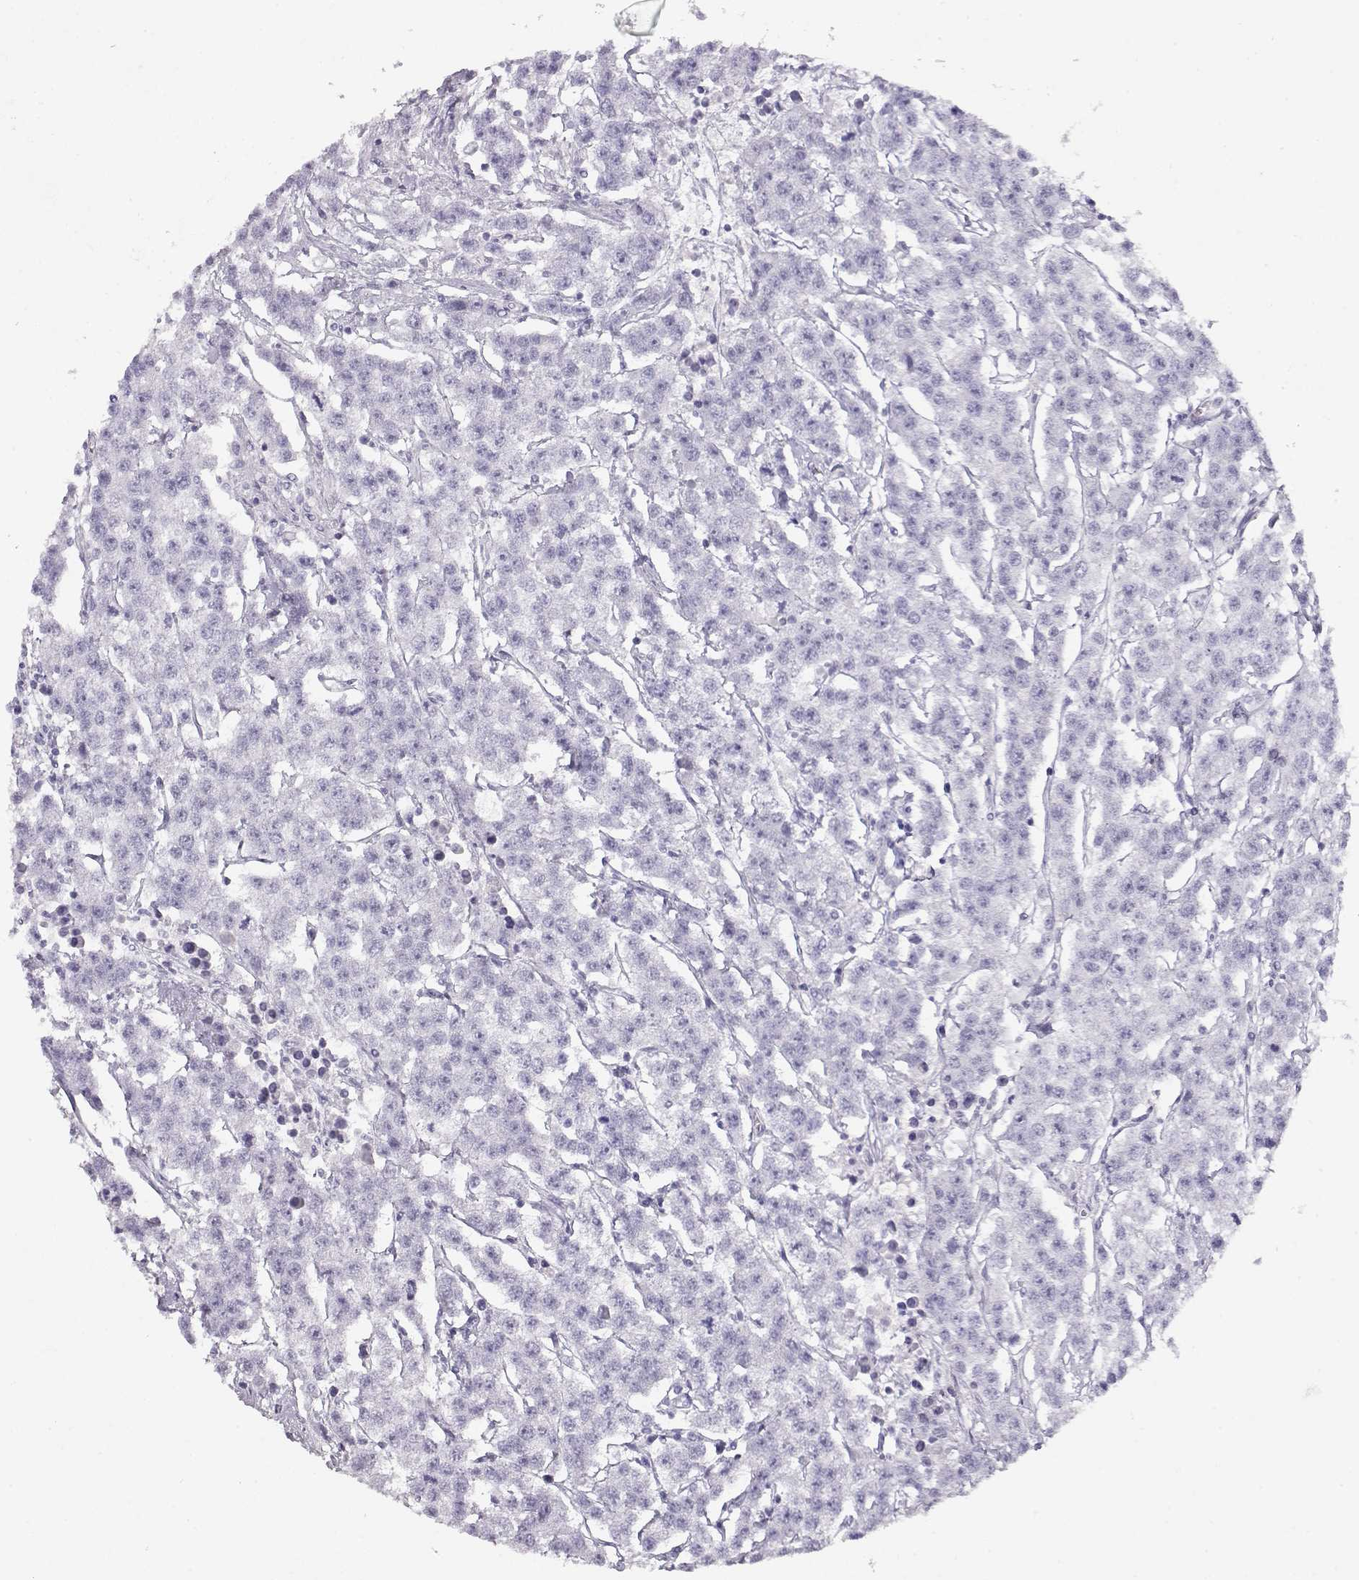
{"staining": {"intensity": "negative", "quantity": "none", "location": "none"}, "tissue": "testis cancer", "cell_type": "Tumor cells", "image_type": "cancer", "snomed": [{"axis": "morphology", "description": "Seminoma, NOS"}, {"axis": "topography", "description": "Testis"}], "caption": "Tumor cells show no significant protein expression in testis cancer.", "gene": "ACTN2", "patient": {"sex": "male", "age": 59}}